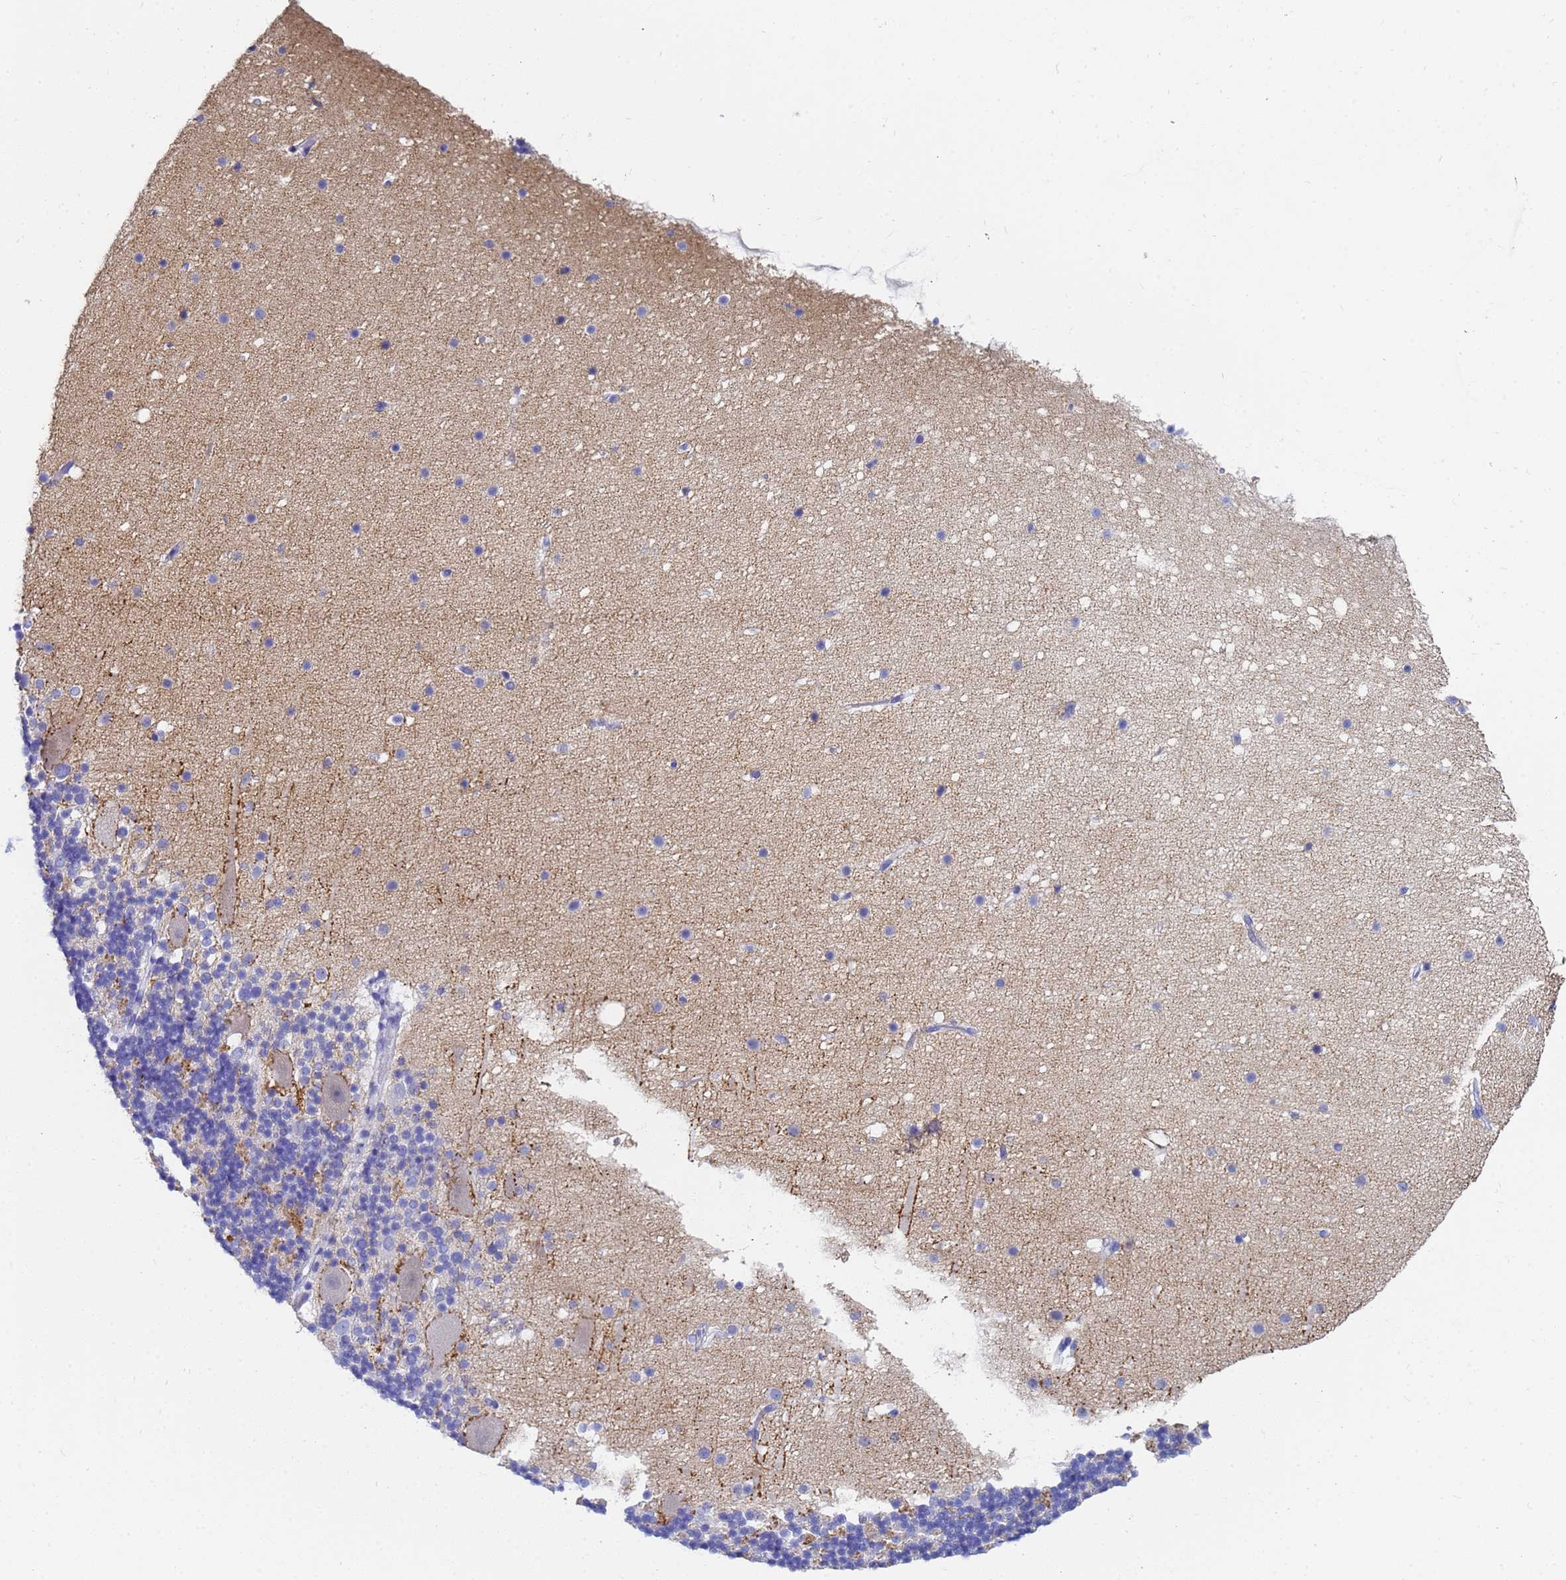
{"staining": {"intensity": "negative", "quantity": "none", "location": "none"}, "tissue": "cerebellum", "cell_type": "Cells in granular layer", "image_type": "normal", "snomed": [{"axis": "morphology", "description": "Normal tissue, NOS"}, {"axis": "topography", "description": "Cerebellum"}], "caption": "DAB (3,3'-diaminobenzidine) immunohistochemical staining of normal cerebellum shows no significant expression in cells in granular layer. (DAB (3,3'-diaminobenzidine) IHC with hematoxylin counter stain).", "gene": "C2orf72", "patient": {"sex": "male", "age": 57}}